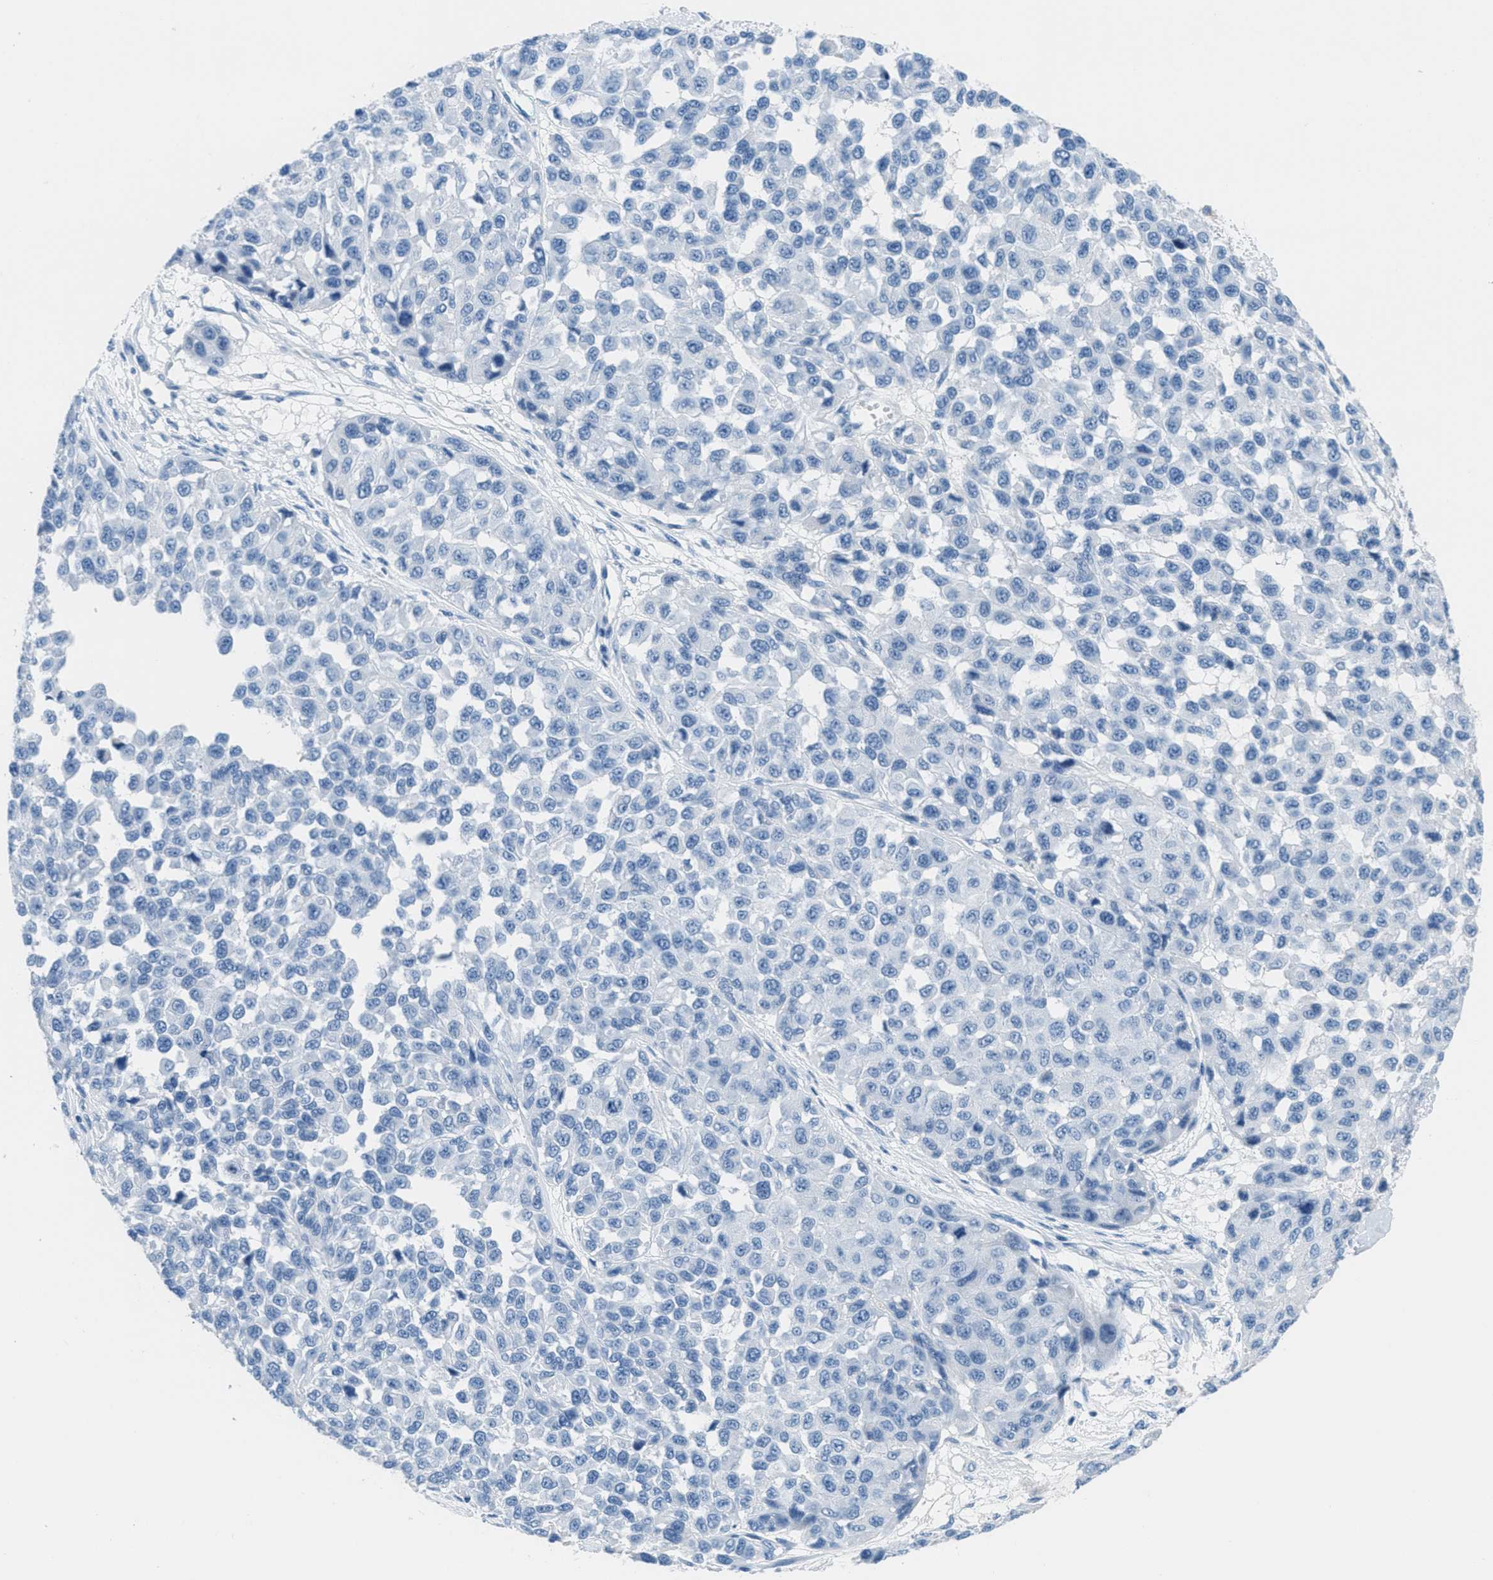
{"staining": {"intensity": "negative", "quantity": "none", "location": "none"}, "tissue": "melanoma", "cell_type": "Tumor cells", "image_type": "cancer", "snomed": [{"axis": "morphology", "description": "Normal tissue, NOS"}, {"axis": "morphology", "description": "Malignant melanoma, NOS"}, {"axis": "topography", "description": "Skin"}], "caption": "Immunohistochemical staining of melanoma displays no significant positivity in tumor cells.", "gene": "MGARP", "patient": {"sex": "male", "age": 62}}